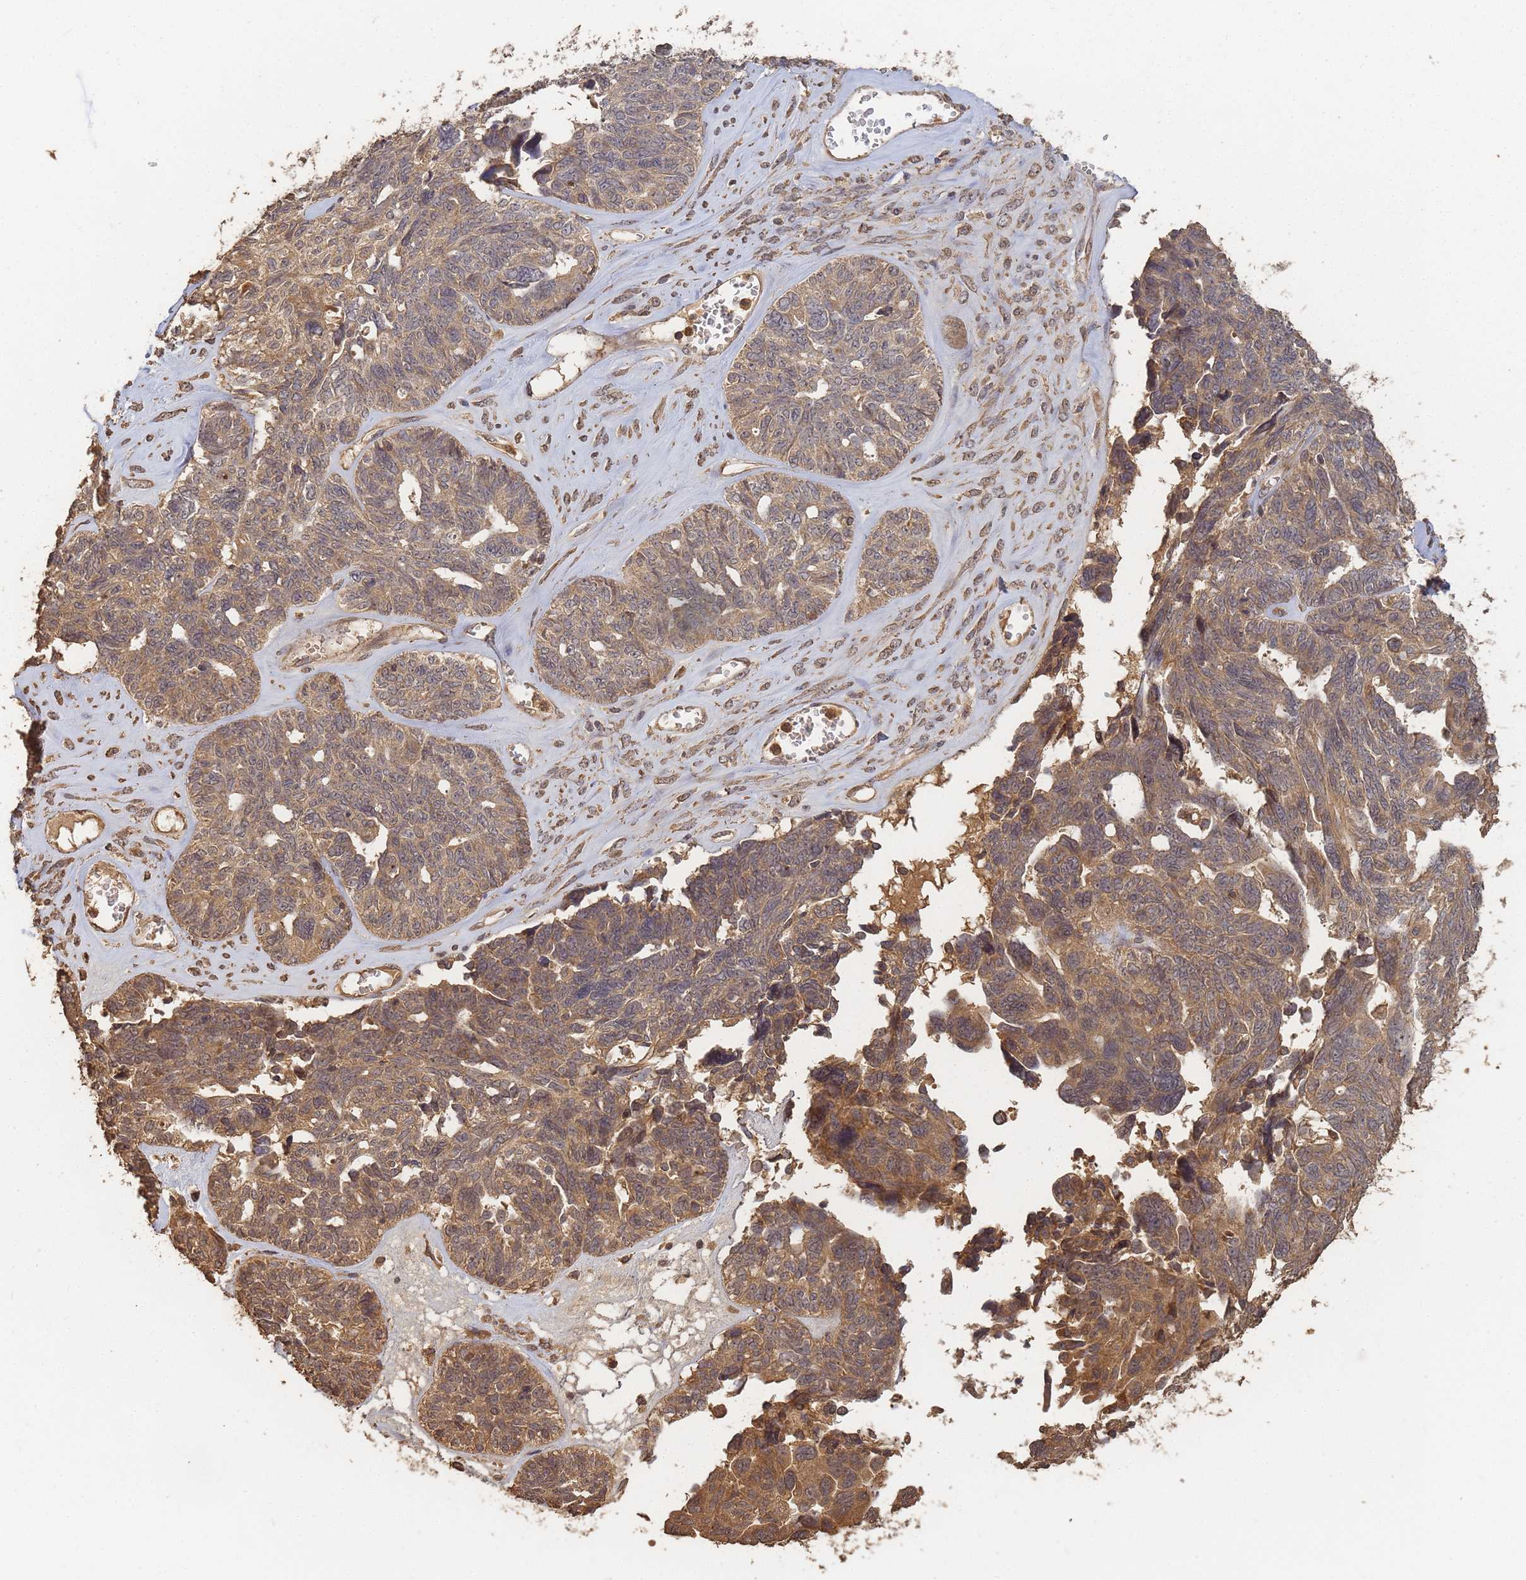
{"staining": {"intensity": "moderate", "quantity": ">75%", "location": "cytoplasmic/membranous"}, "tissue": "ovarian cancer", "cell_type": "Tumor cells", "image_type": "cancer", "snomed": [{"axis": "morphology", "description": "Cystadenocarcinoma, serous, NOS"}, {"axis": "topography", "description": "Ovary"}], "caption": "Immunohistochemistry (IHC) of ovarian cancer (serous cystadenocarcinoma) displays medium levels of moderate cytoplasmic/membranous positivity in about >75% of tumor cells. The staining was performed using DAB (3,3'-diaminobenzidine), with brown indicating positive protein expression. Nuclei are stained blue with hematoxylin.", "gene": "ALKBH1", "patient": {"sex": "female", "age": 79}}